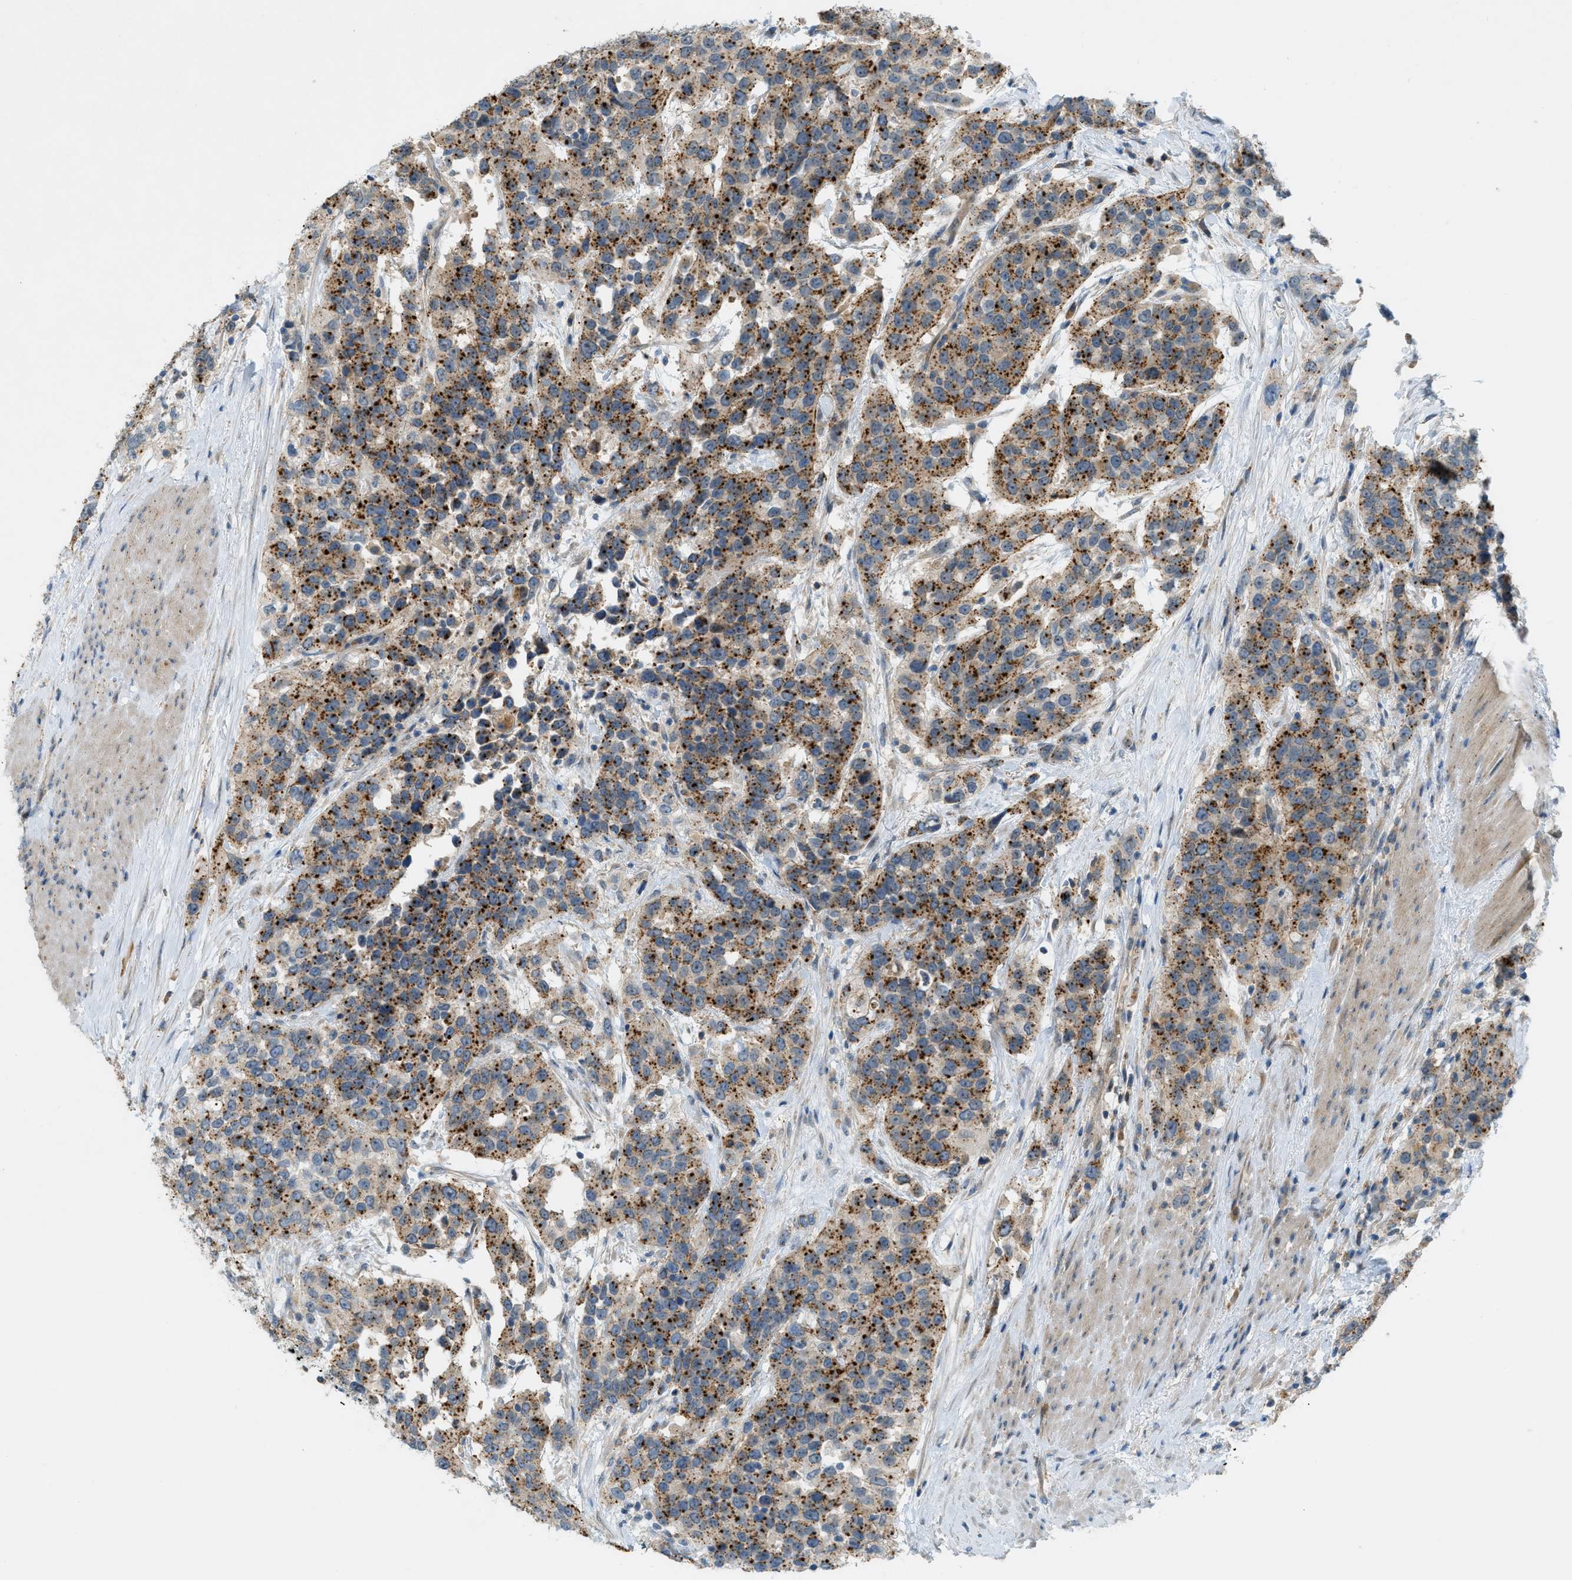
{"staining": {"intensity": "moderate", "quantity": ">75%", "location": "cytoplasmic/membranous"}, "tissue": "urothelial cancer", "cell_type": "Tumor cells", "image_type": "cancer", "snomed": [{"axis": "morphology", "description": "Urothelial carcinoma, High grade"}, {"axis": "topography", "description": "Urinary bladder"}], "caption": "Moderate cytoplasmic/membranous positivity is identified in about >75% of tumor cells in urothelial cancer.", "gene": "GRK6", "patient": {"sex": "female", "age": 80}}